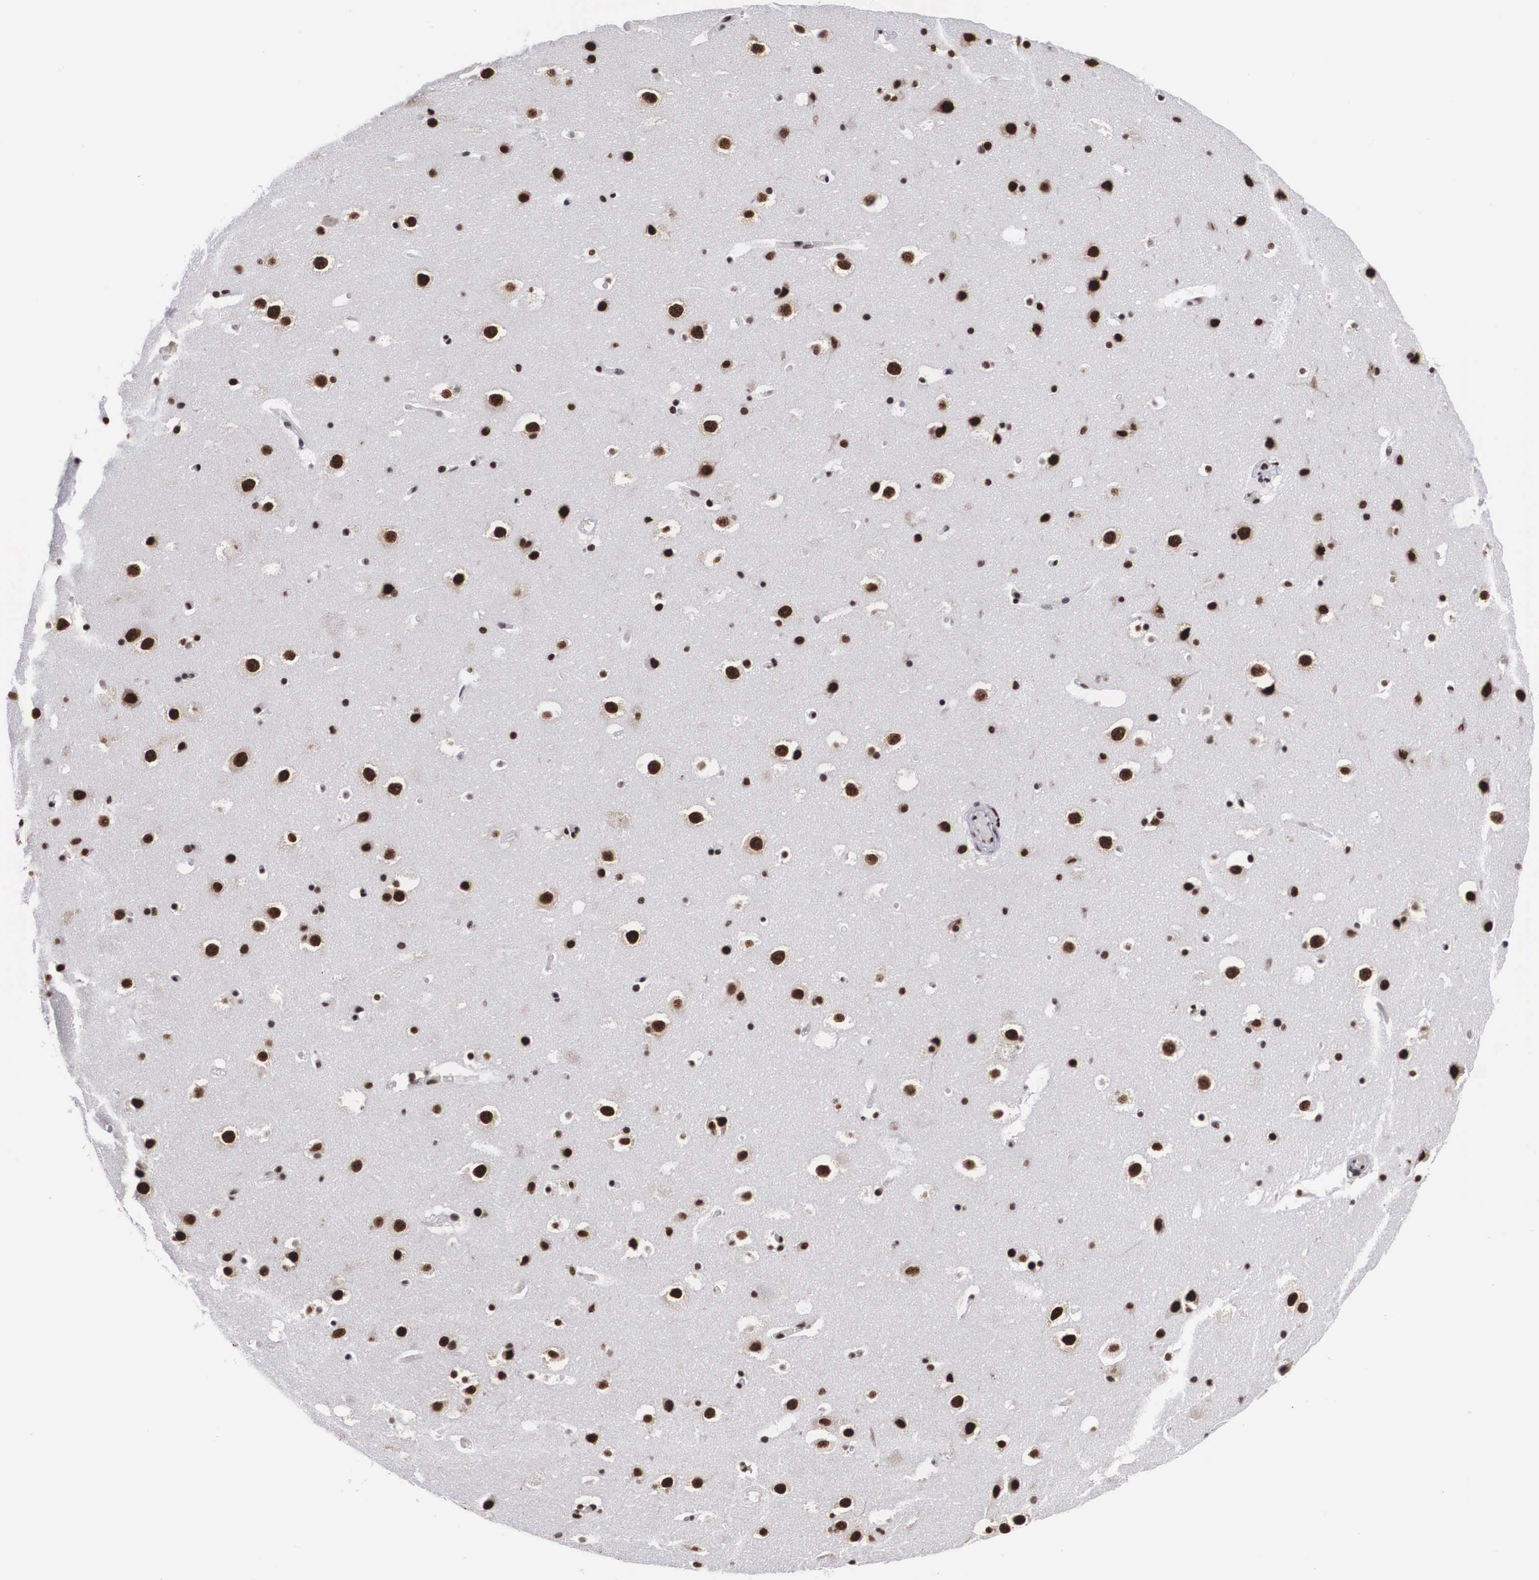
{"staining": {"intensity": "strong", "quantity": ">75%", "location": "nuclear"}, "tissue": "hippocampus", "cell_type": "Glial cells", "image_type": "normal", "snomed": [{"axis": "morphology", "description": "Normal tissue, NOS"}, {"axis": "topography", "description": "Hippocampus"}], "caption": "Normal hippocampus exhibits strong nuclear expression in about >75% of glial cells.", "gene": "ACIN1", "patient": {"sex": "male", "age": 45}}